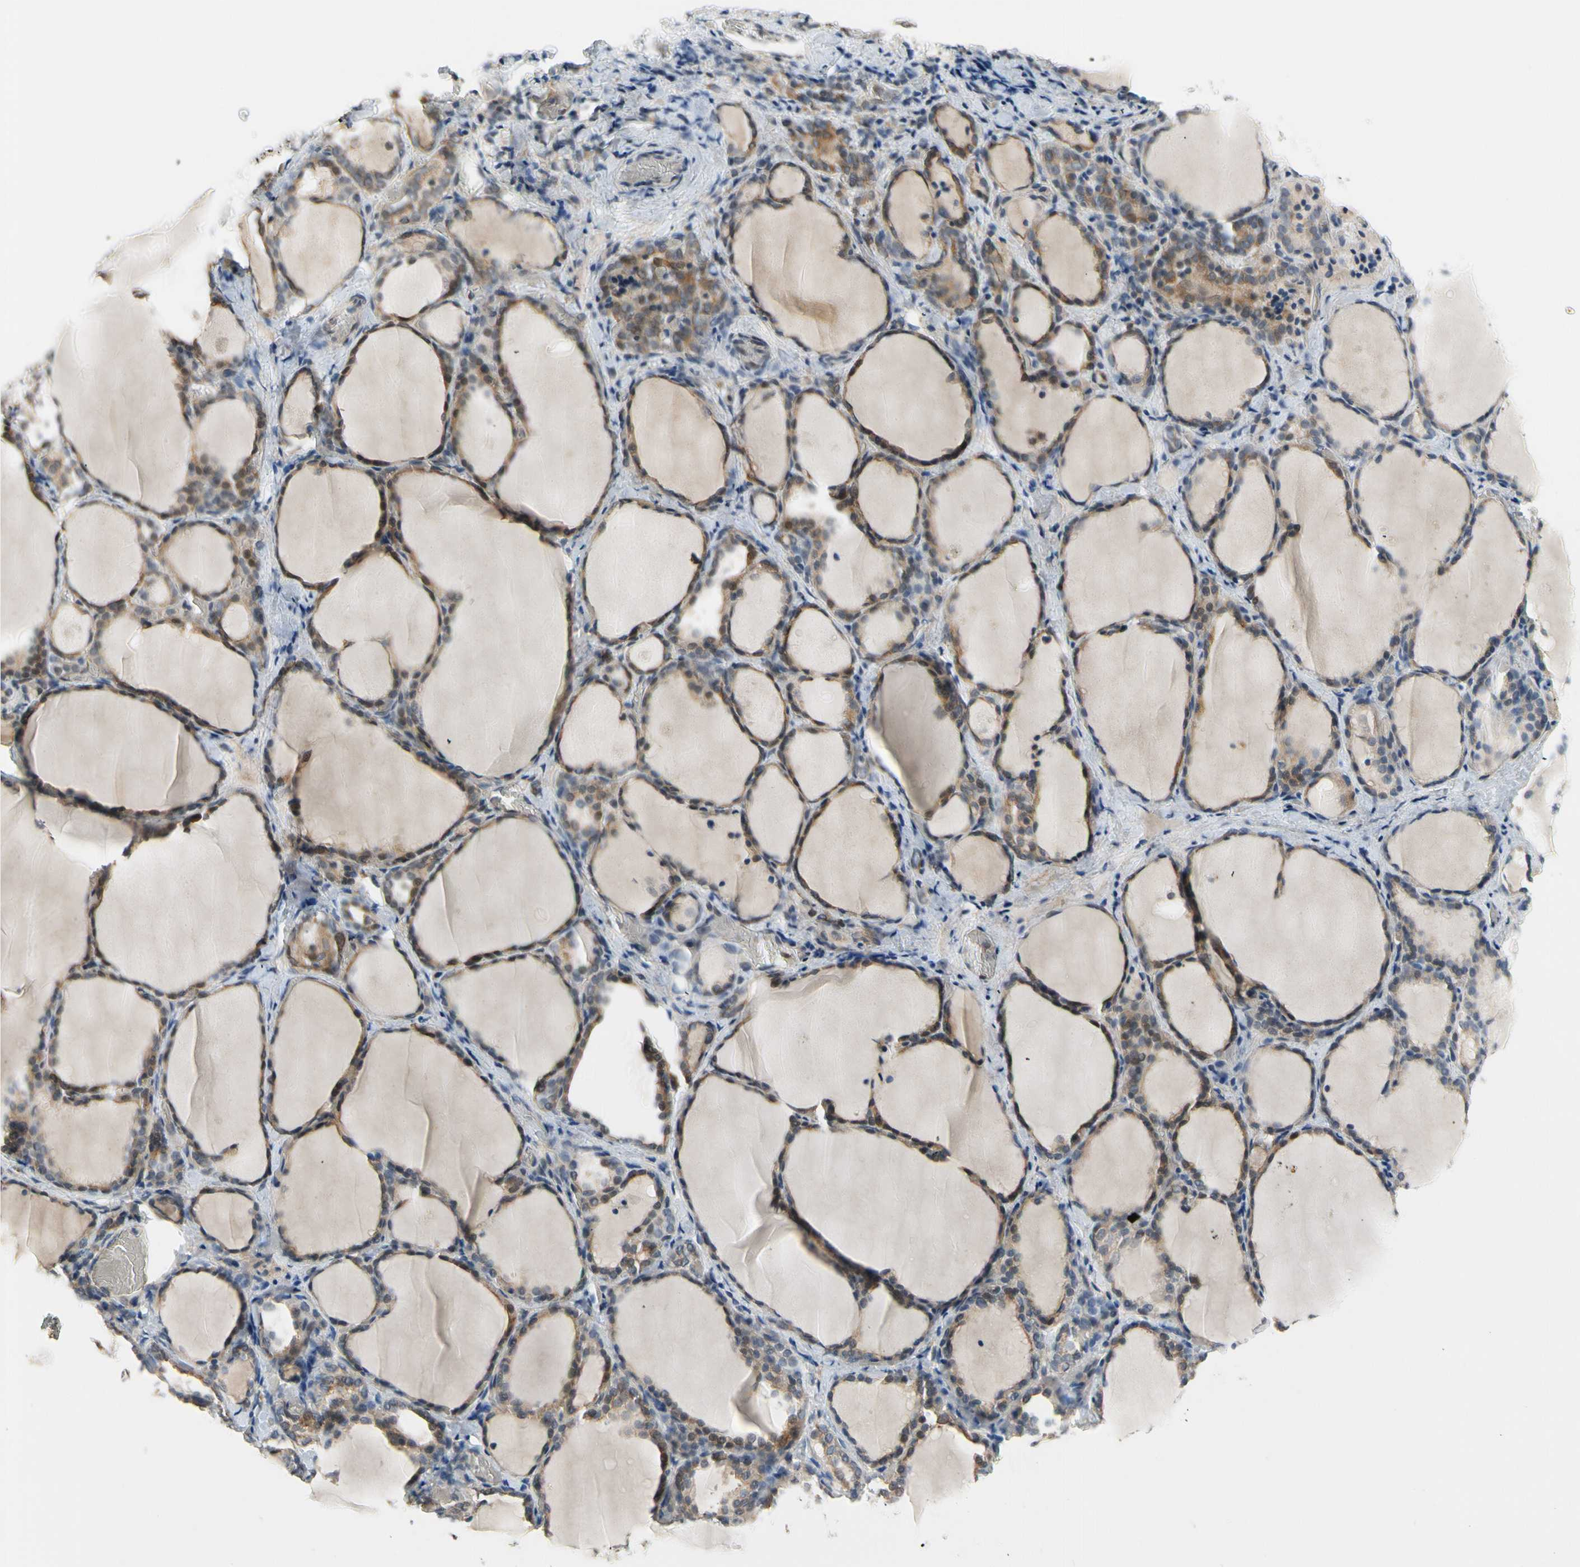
{"staining": {"intensity": "moderate", "quantity": ">75%", "location": "cytoplasmic/membranous,nuclear"}, "tissue": "thyroid gland", "cell_type": "Glandular cells", "image_type": "normal", "snomed": [{"axis": "morphology", "description": "Normal tissue, NOS"}, {"axis": "morphology", "description": "Papillary adenocarcinoma, NOS"}, {"axis": "topography", "description": "Thyroid gland"}], "caption": "DAB (3,3'-diaminobenzidine) immunohistochemical staining of unremarkable thyroid gland shows moderate cytoplasmic/membranous,nuclear protein expression in about >75% of glandular cells.", "gene": "TAF12", "patient": {"sex": "female", "age": 30}}